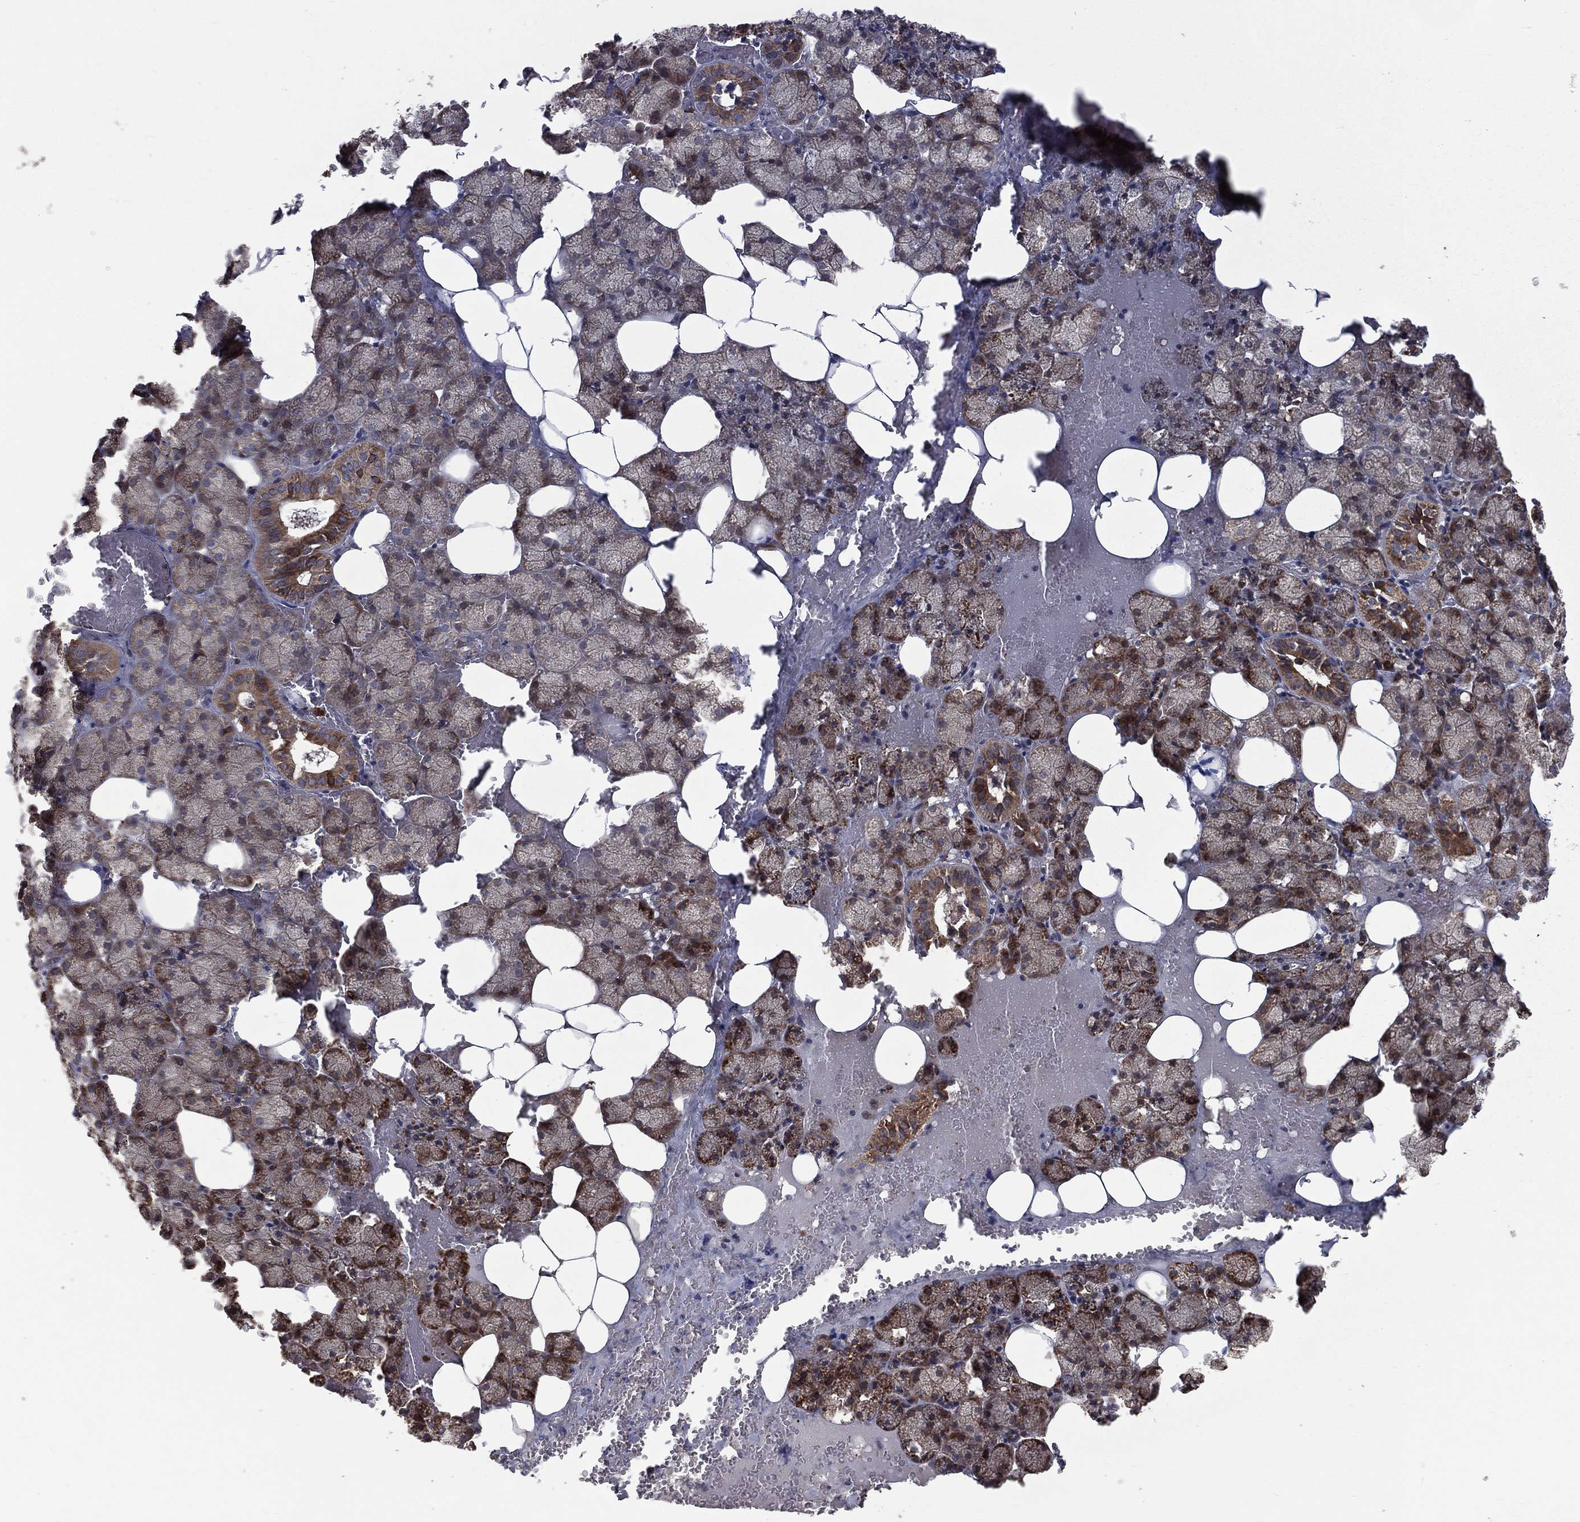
{"staining": {"intensity": "strong", "quantity": "<25%", "location": "cytoplasmic/membranous"}, "tissue": "salivary gland", "cell_type": "Glandular cells", "image_type": "normal", "snomed": [{"axis": "morphology", "description": "Normal tissue, NOS"}, {"axis": "topography", "description": "Salivary gland"}], "caption": "Protein staining by immunohistochemistry demonstrates strong cytoplasmic/membranous staining in about <25% of glandular cells in unremarkable salivary gland.", "gene": "OLFML1", "patient": {"sex": "male", "age": 38}}